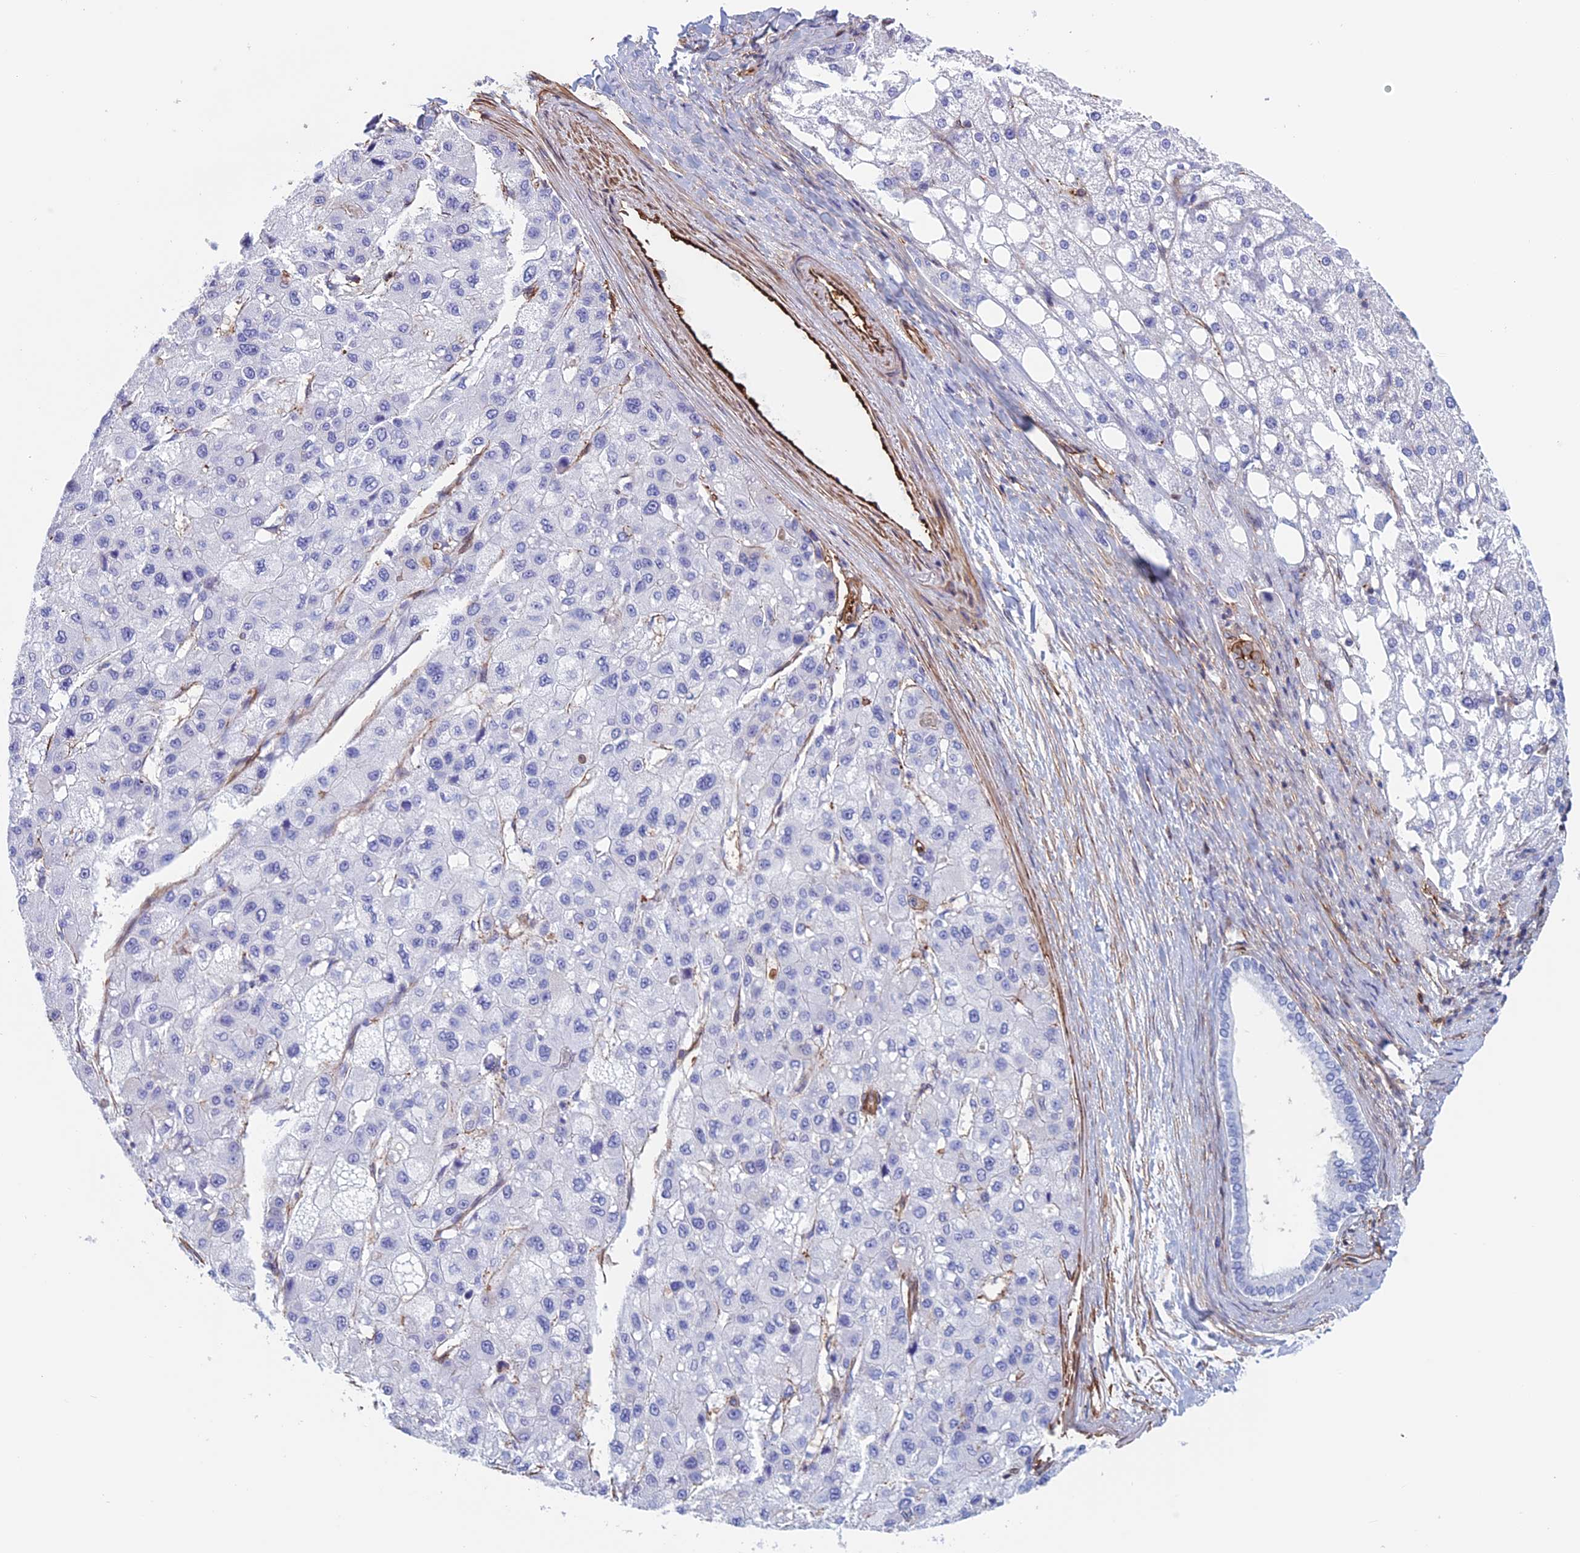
{"staining": {"intensity": "negative", "quantity": "none", "location": "none"}, "tissue": "liver cancer", "cell_type": "Tumor cells", "image_type": "cancer", "snomed": [{"axis": "morphology", "description": "Carcinoma, Hepatocellular, NOS"}, {"axis": "topography", "description": "Liver"}], "caption": "A micrograph of hepatocellular carcinoma (liver) stained for a protein exhibits no brown staining in tumor cells. (DAB (3,3'-diaminobenzidine) immunohistochemistry with hematoxylin counter stain).", "gene": "ANGPTL2", "patient": {"sex": "male", "age": 80}}